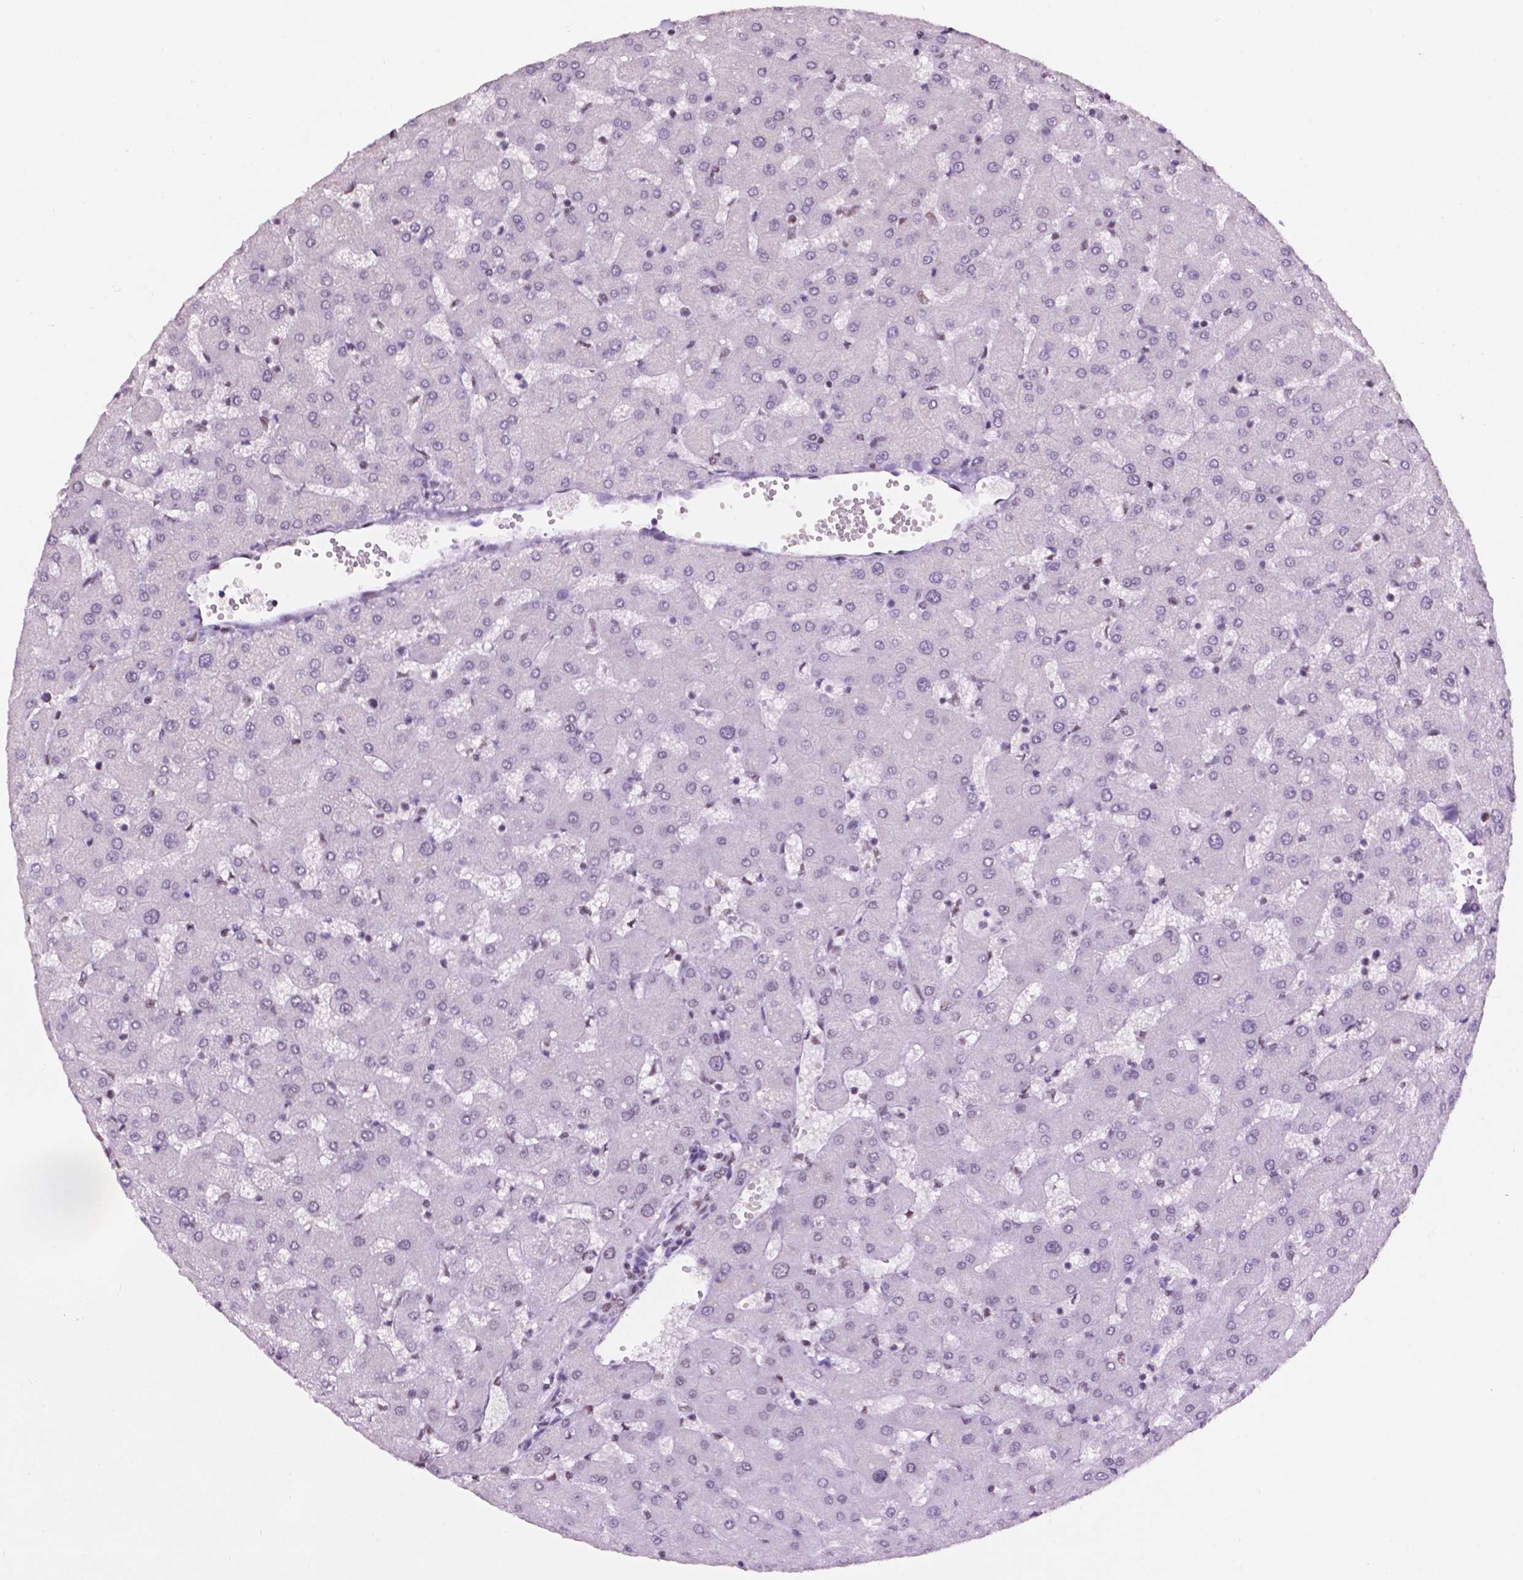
{"staining": {"intensity": "weak", "quantity": ">75%", "location": "nuclear"}, "tissue": "liver", "cell_type": "Cholangiocytes", "image_type": "normal", "snomed": [{"axis": "morphology", "description": "Normal tissue, NOS"}, {"axis": "topography", "description": "Liver"}], "caption": "Weak nuclear staining is seen in about >75% of cholangiocytes in normal liver.", "gene": "CCAR2", "patient": {"sex": "female", "age": 63}}